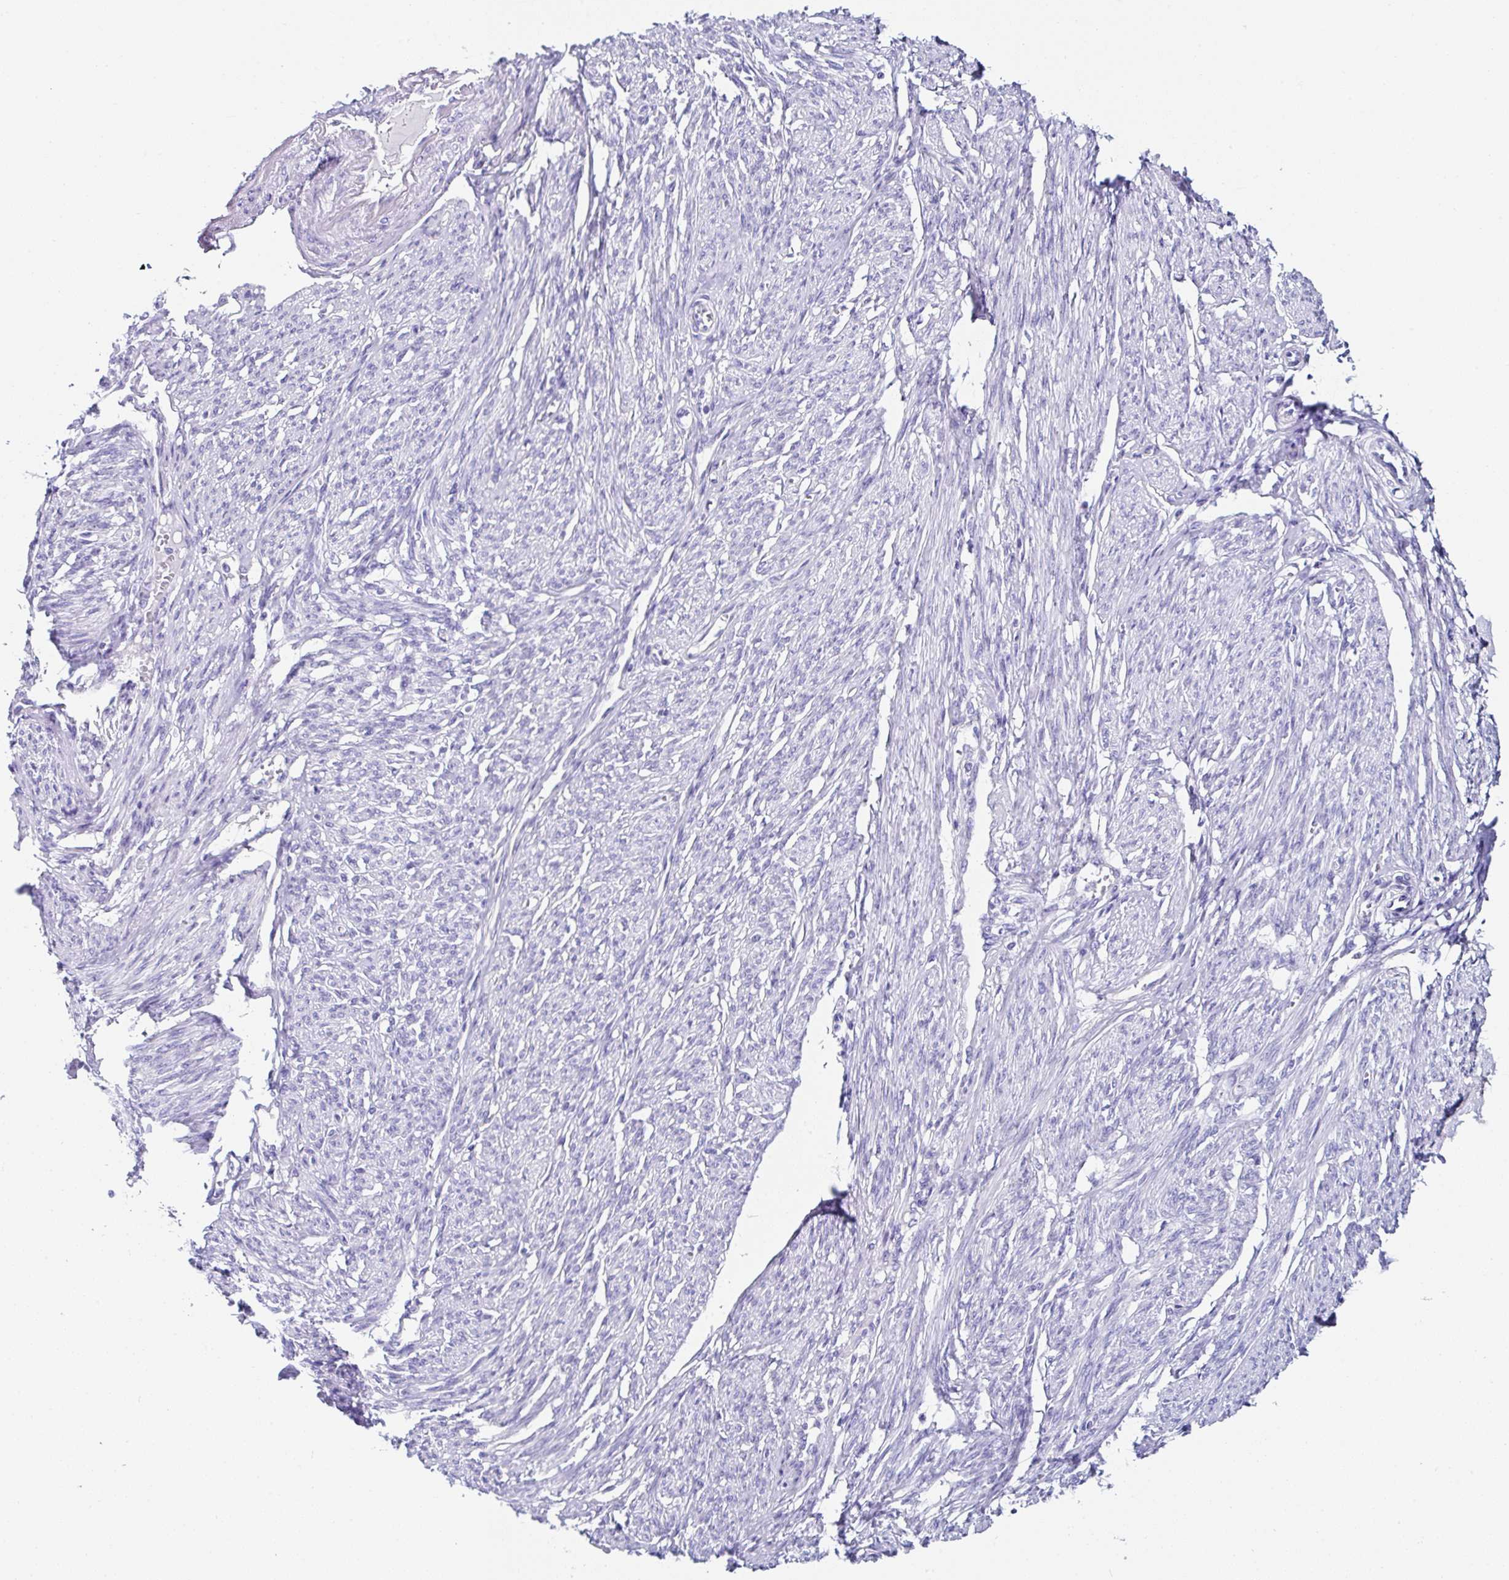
{"staining": {"intensity": "negative", "quantity": "none", "location": "none"}, "tissue": "smooth muscle", "cell_type": "Smooth muscle cells", "image_type": "normal", "snomed": [{"axis": "morphology", "description": "Normal tissue, NOS"}, {"axis": "topography", "description": "Smooth muscle"}], "caption": "This image is of unremarkable smooth muscle stained with immunohistochemistry to label a protein in brown with the nuclei are counter-stained blue. There is no expression in smooth muscle cells. (Brightfield microscopy of DAB immunohistochemistry at high magnification).", "gene": "TMPRSS11E", "patient": {"sex": "female", "age": 65}}